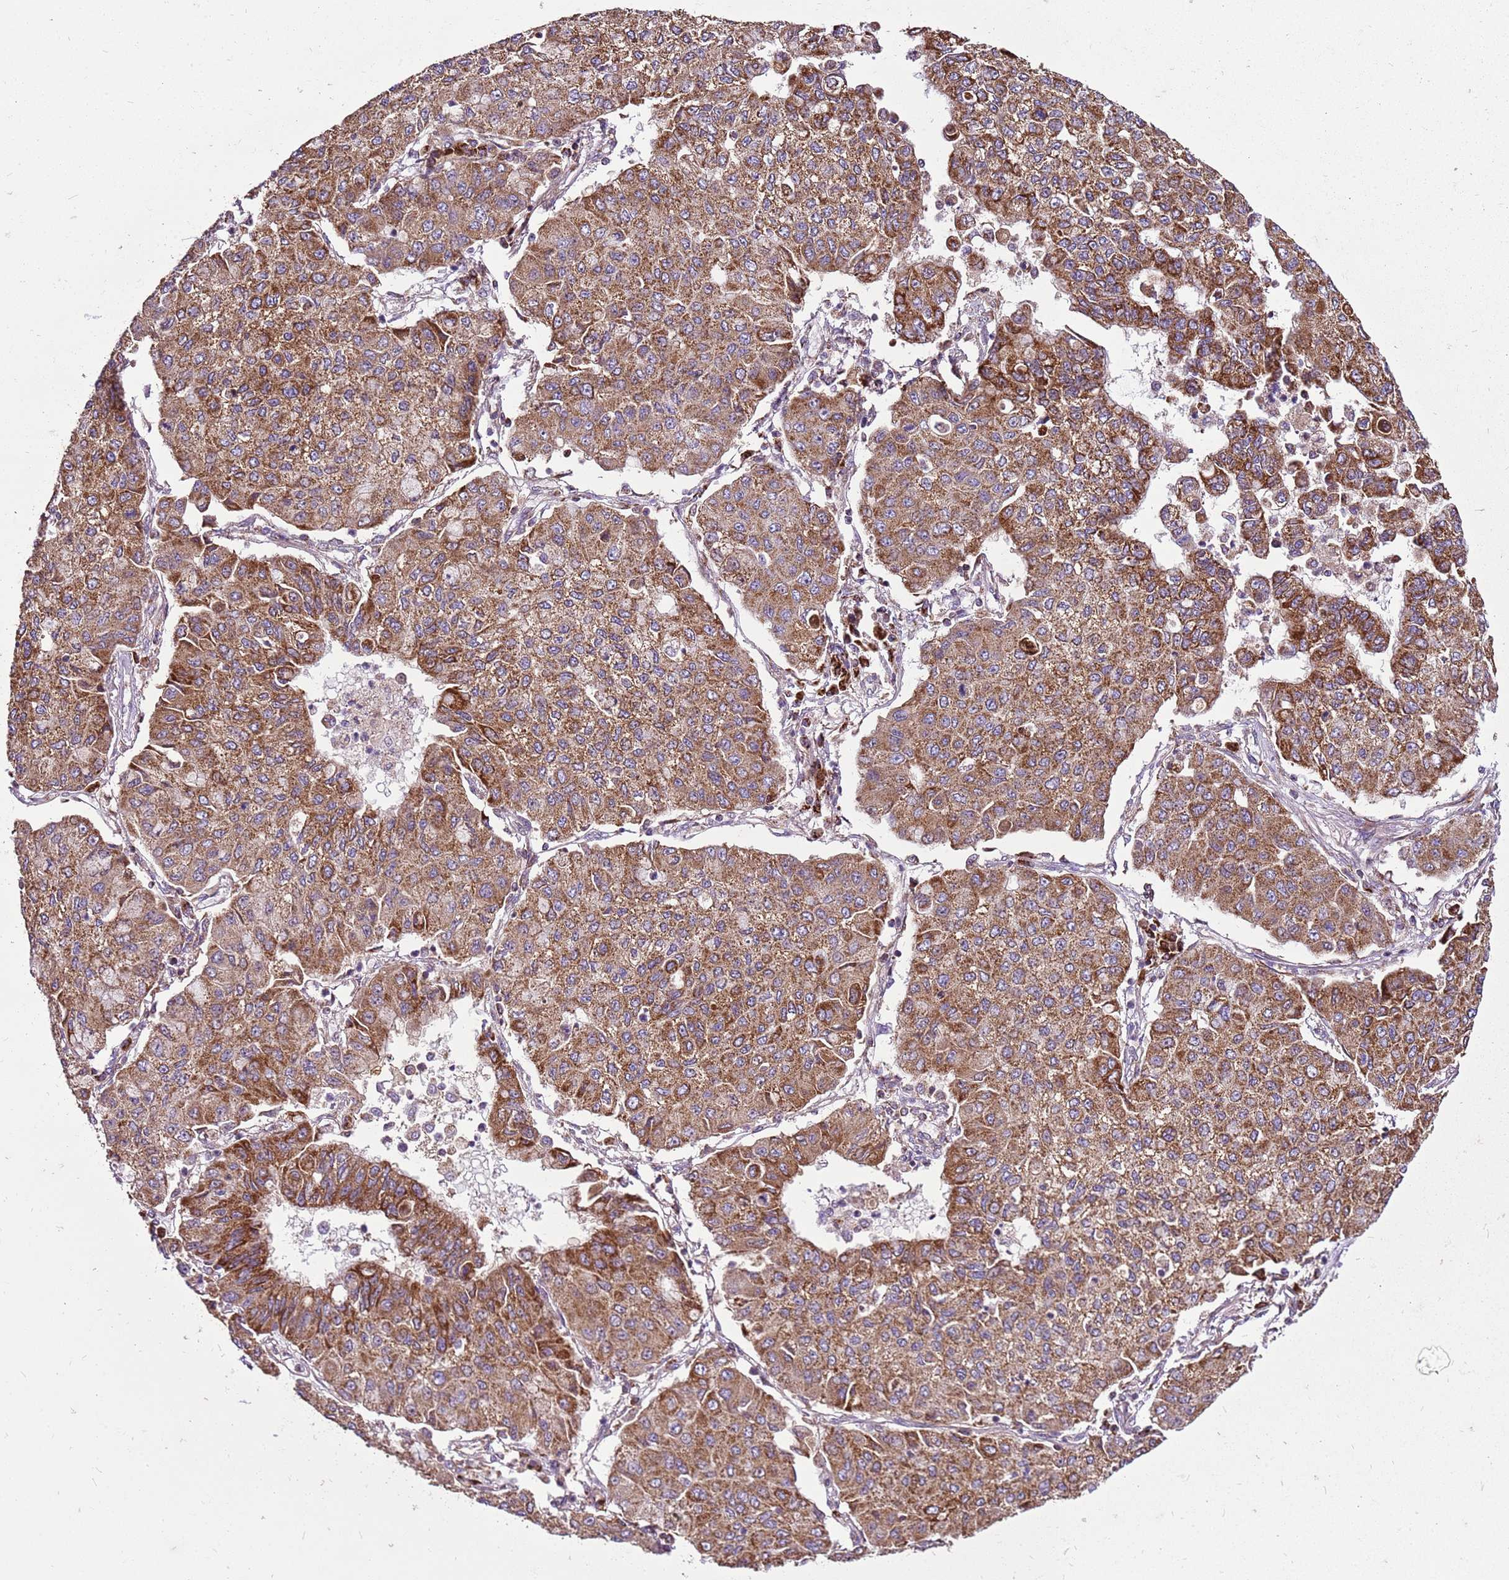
{"staining": {"intensity": "moderate", "quantity": ">75%", "location": "cytoplasmic/membranous"}, "tissue": "lung cancer", "cell_type": "Tumor cells", "image_type": "cancer", "snomed": [{"axis": "morphology", "description": "Squamous cell carcinoma, NOS"}, {"axis": "topography", "description": "Lung"}], "caption": "The immunohistochemical stain labels moderate cytoplasmic/membranous expression in tumor cells of squamous cell carcinoma (lung) tissue.", "gene": "GCDH", "patient": {"sex": "male", "age": 74}}